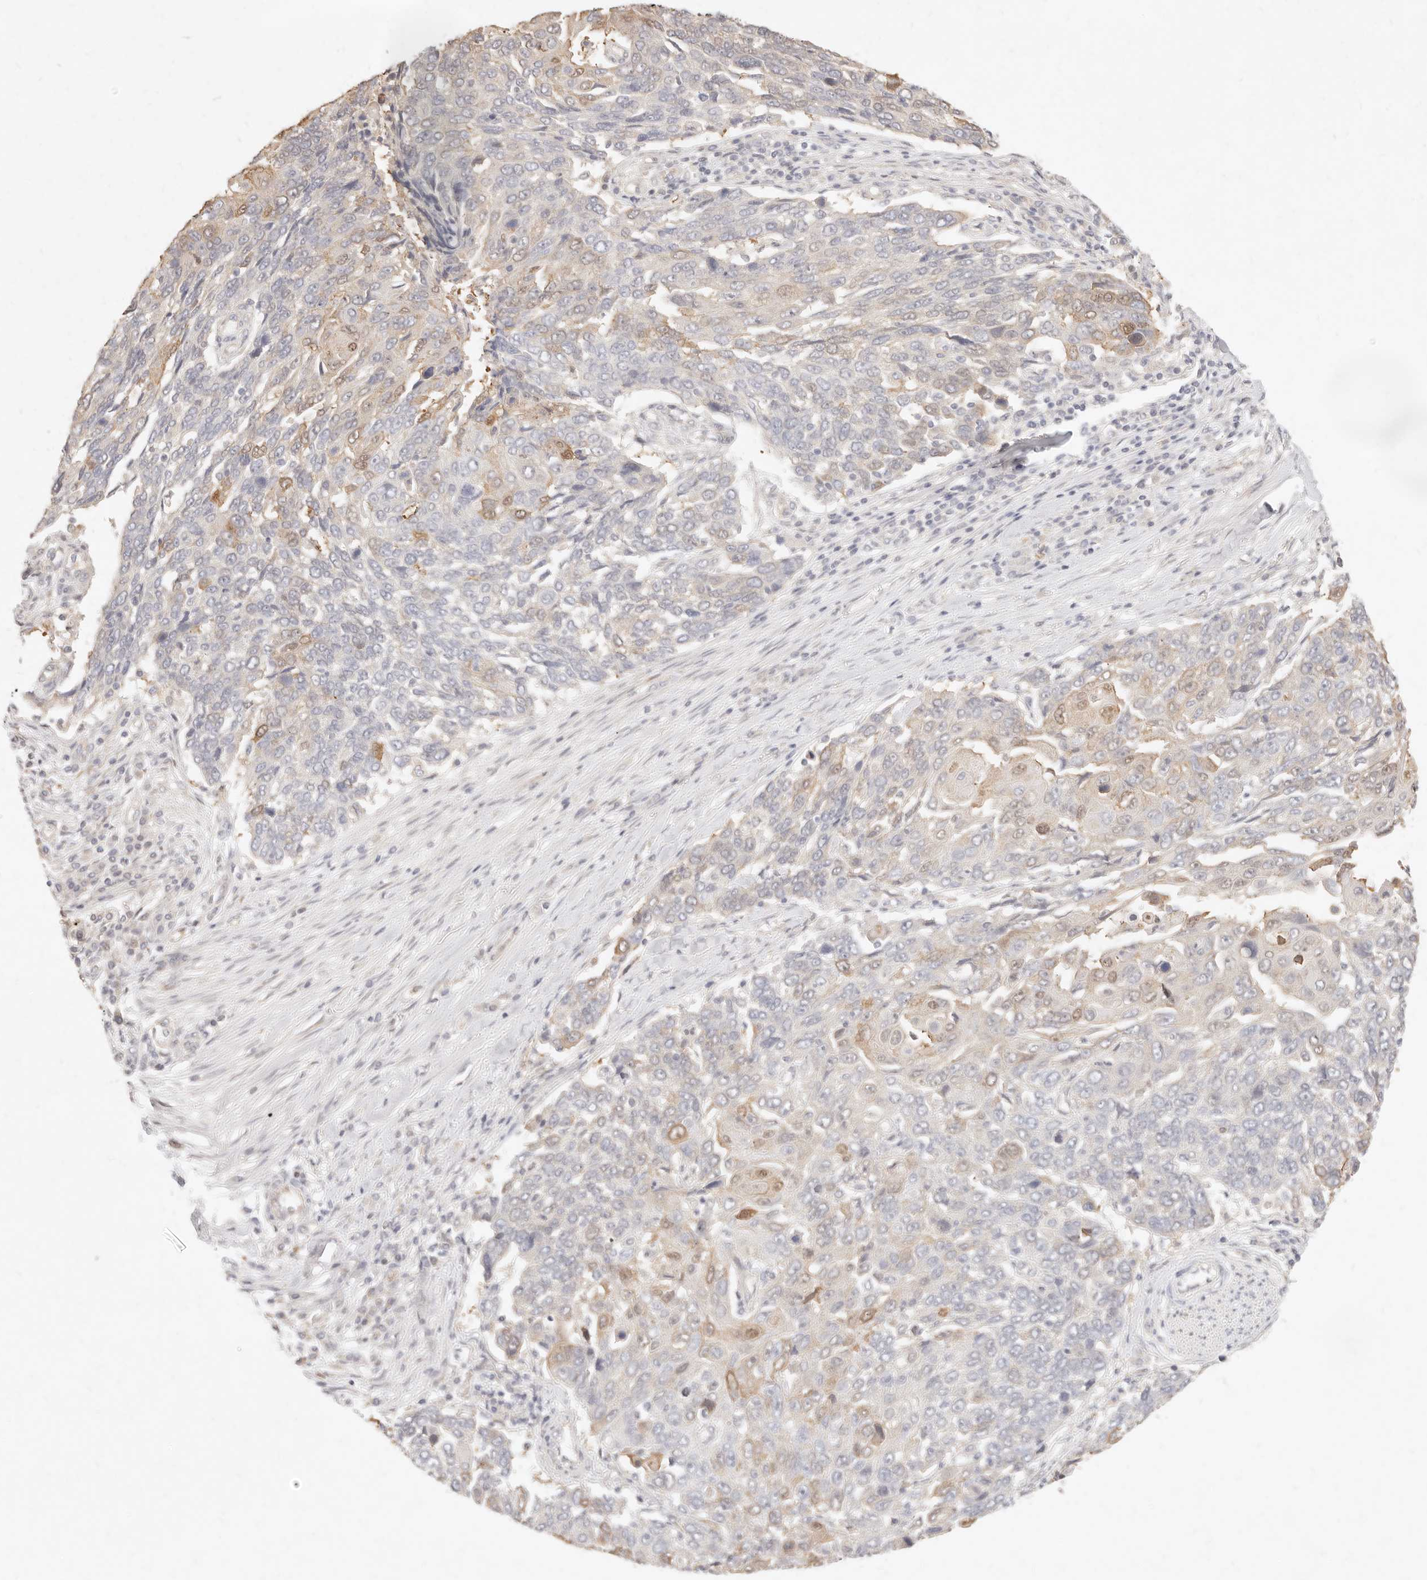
{"staining": {"intensity": "weak", "quantity": "<25%", "location": "cytoplasmic/membranous,nuclear"}, "tissue": "lung cancer", "cell_type": "Tumor cells", "image_type": "cancer", "snomed": [{"axis": "morphology", "description": "Squamous cell carcinoma, NOS"}, {"axis": "topography", "description": "Lung"}], "caption": "A high-resolution micrograph shows IHC staining of lung squamous cell carcinoma, which shows no significant staining in tumor cells.", "gene": "ASCL3", "patient": {"sex": "male", "age": 66}}